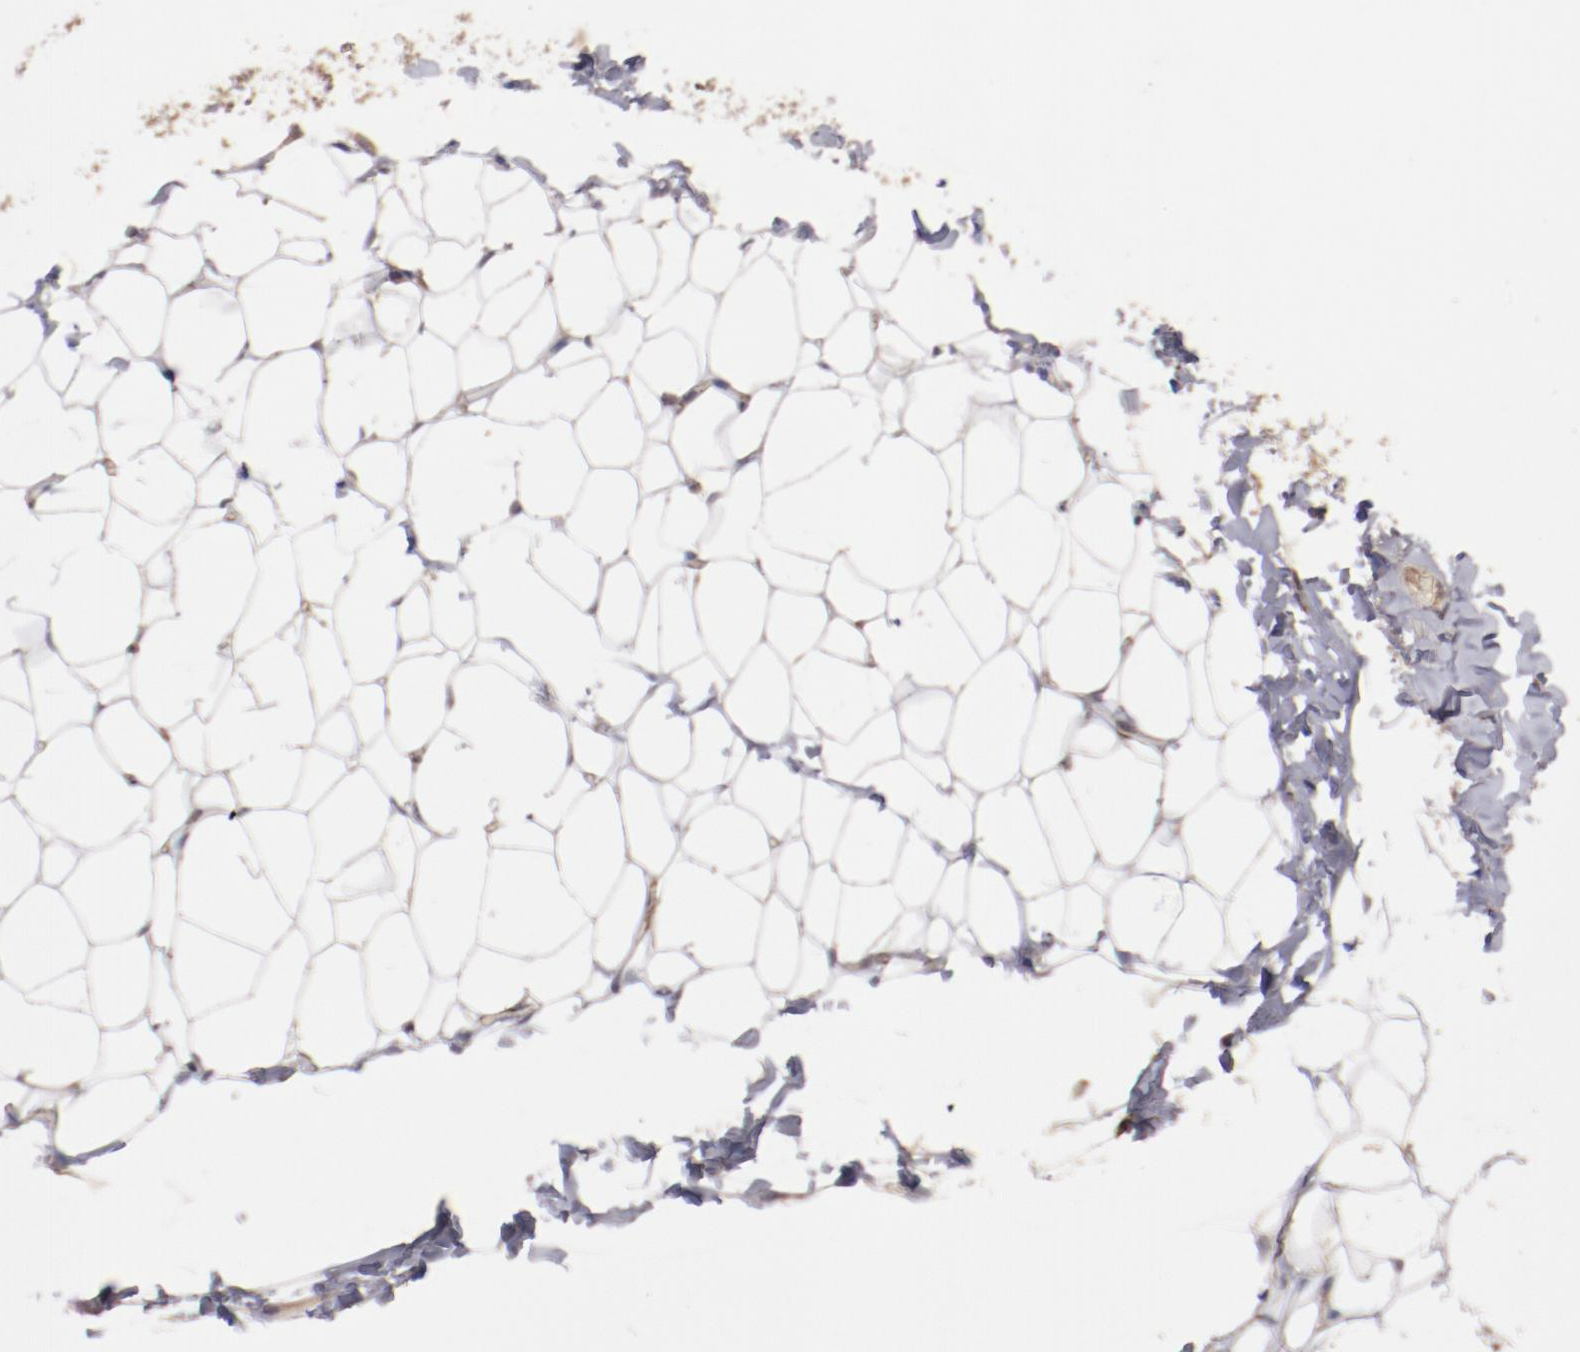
{"staining": {"intensity": "weak", "quantity": ">75%", "location": "cytoplasmic/membranous"}, "tissue": "adipose tissue", "cell_type": "Adipocytes", "image_type": "normal", "snomed": [{"axis": "morphology", "description": "Normal tissue, NOS"}, {"axis": "topography", "description": "Soft tissue"}], "caption": "Immunohistochemical staining of normal human adipose tissue displays weak cytoplasmic/membranous protein positivity in approximately >75% of adipocytes.", "gene": "DIPK2B", "patient": {"sex": "male", "age": 26}}